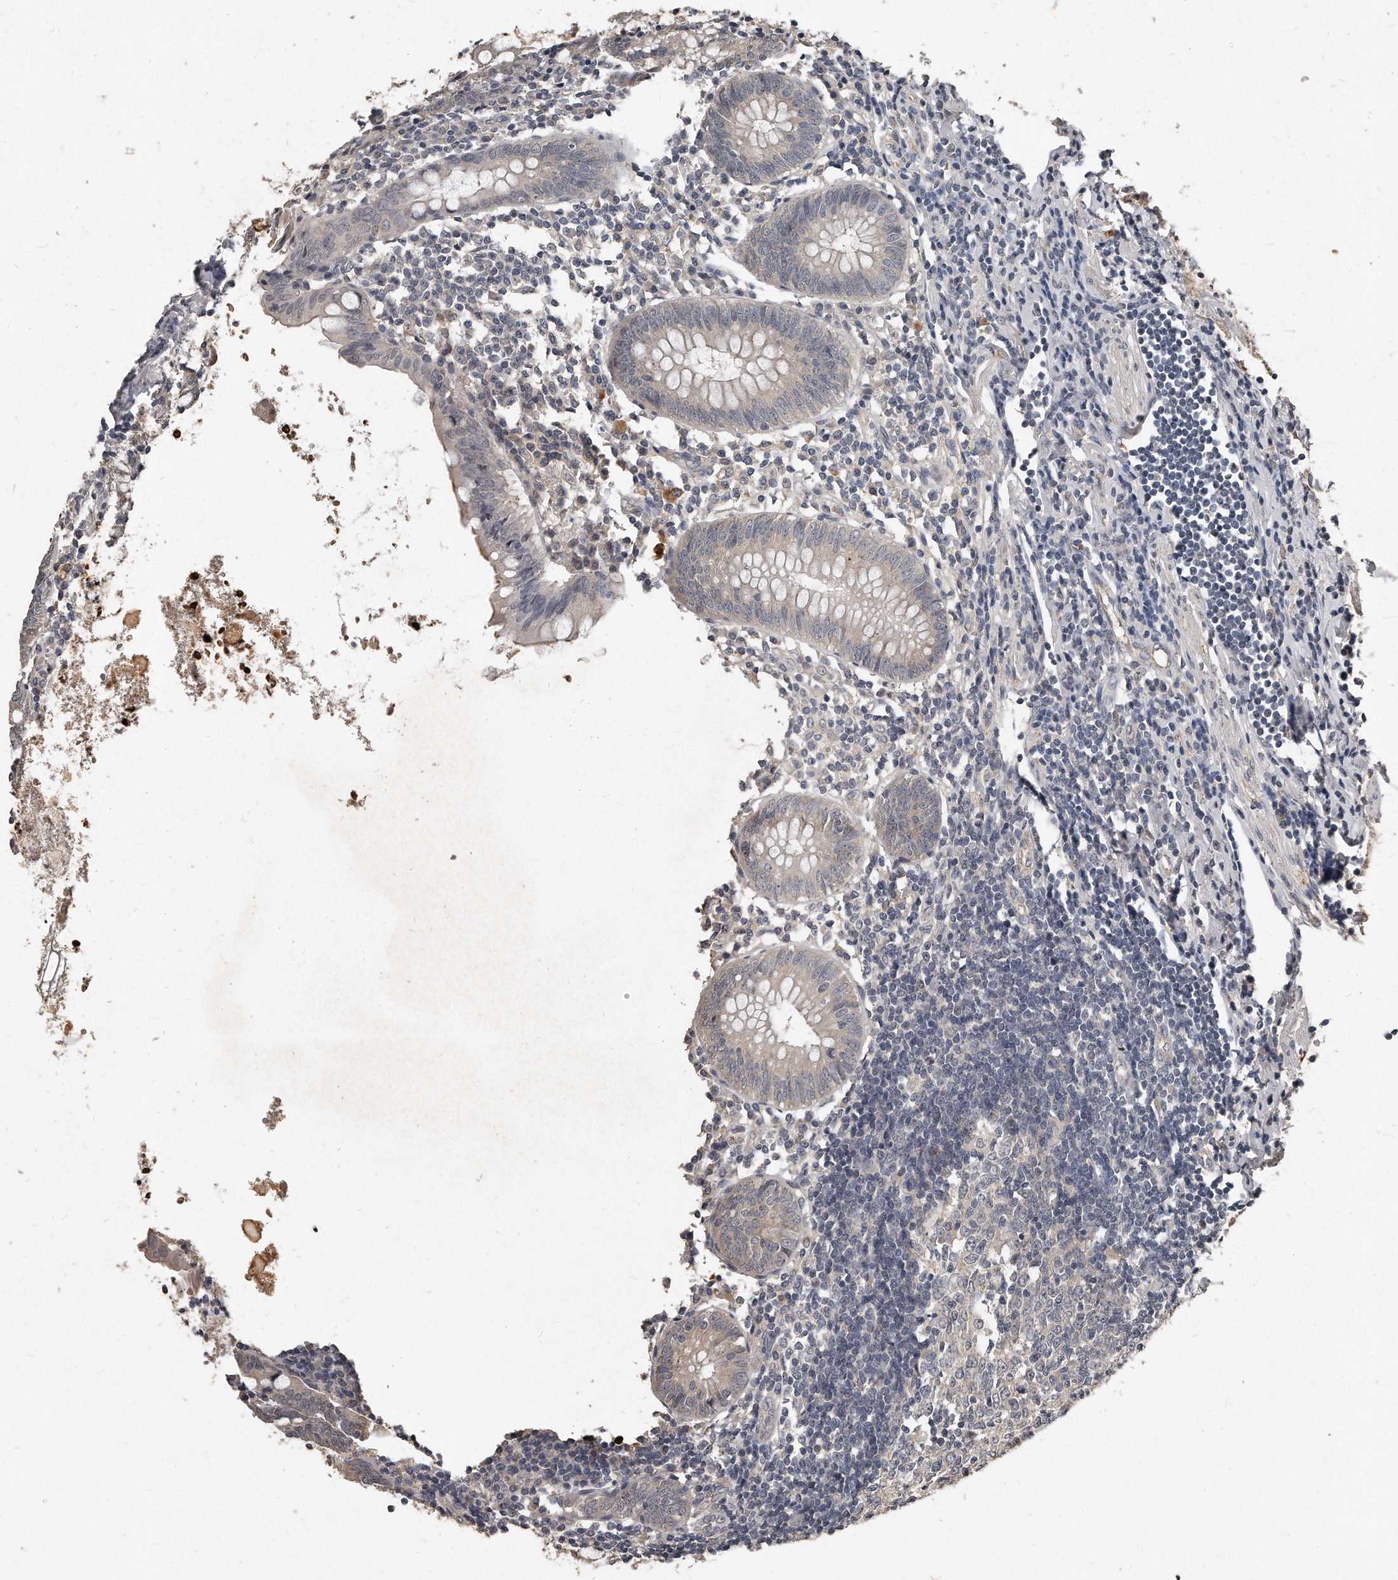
{"staining": {"intensity": "moderate", "quantity": "<25%", "location": "cytoplasmic/membranous"}, "tissue": "appendix", "cell_type": "Glandular cells", "image_type": "normal", "snomed": [{"axis": "morphology", "description": "Normal tissue, NOS"}, {"axis": "topography", "description": "Appendix"}], "caption": "The histopathology image shows immunohistochemical staining of benign appendix. There is moderate cytoplasmic/membranous positivity is seen in about <25% of glandular cells. The protein of interest is shown in brown color, while the nuclei are stained blue.", "gene": "GRB10", "patient": {"sex": "female", "age": 54}}